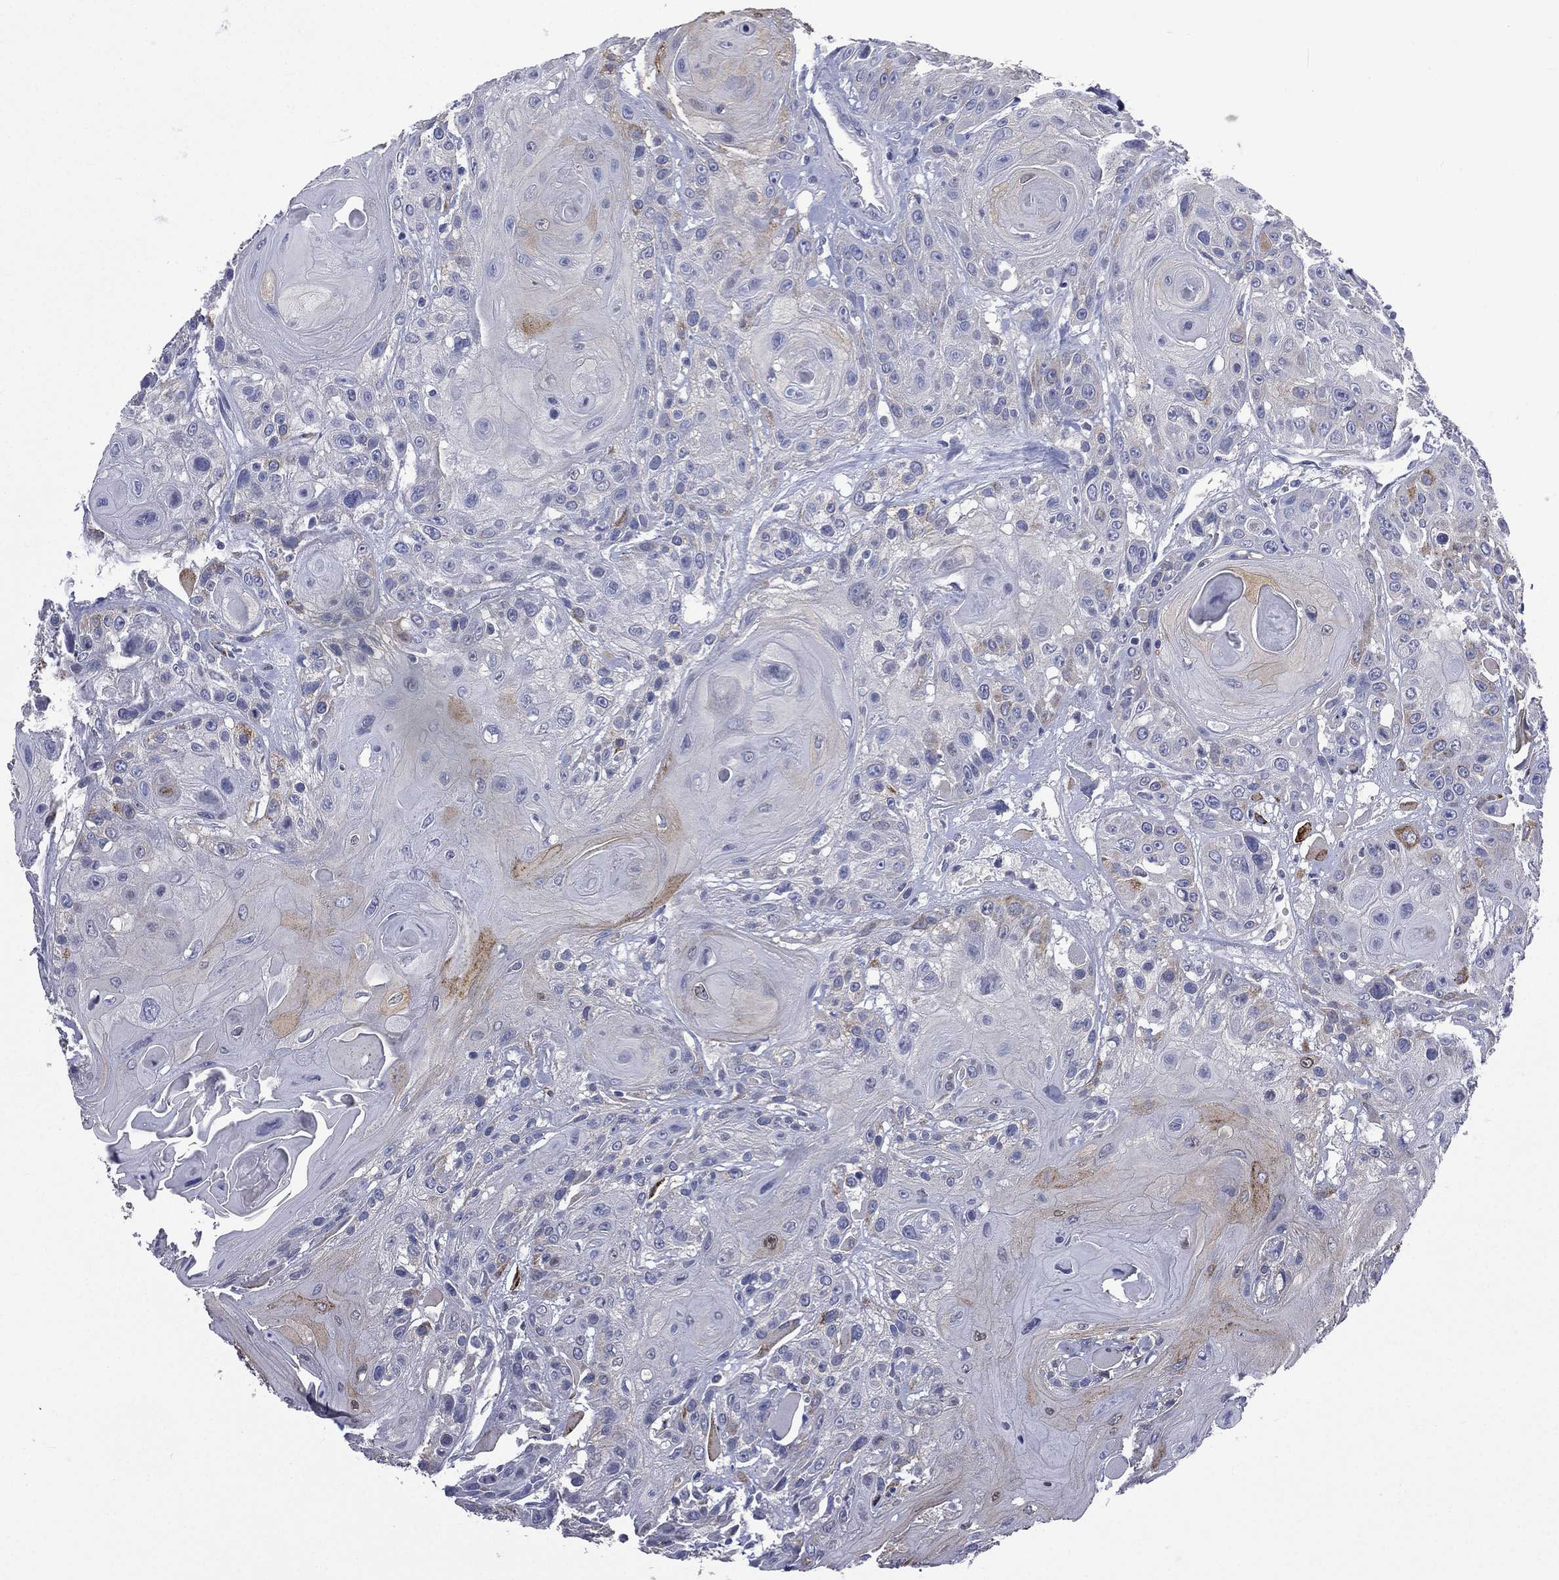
{"staining": {"intensity": "moderate", "quantity": "<25%", "location": "cytoplasmic/membranous"}, "tissue": "head and neck cancer", "cell_type": "Tumor cells", "image_type": "cancer", "snomed": [{"axis": "morphology", "description": "Squamous cell carcinoma, NOS"}, {"axis": "topography", "description": "Head-Neck"}], "caption": "Protein staining demonstrates moderate cytoplasmic/membranous positivity in about <25% of tumor cells in squamous cell carcinoma (head and neck). (Brightfield microscopy of DAB IHC at high magnification).", "gene": "CES2", "patient": {"sex": "female", "age": 59}}